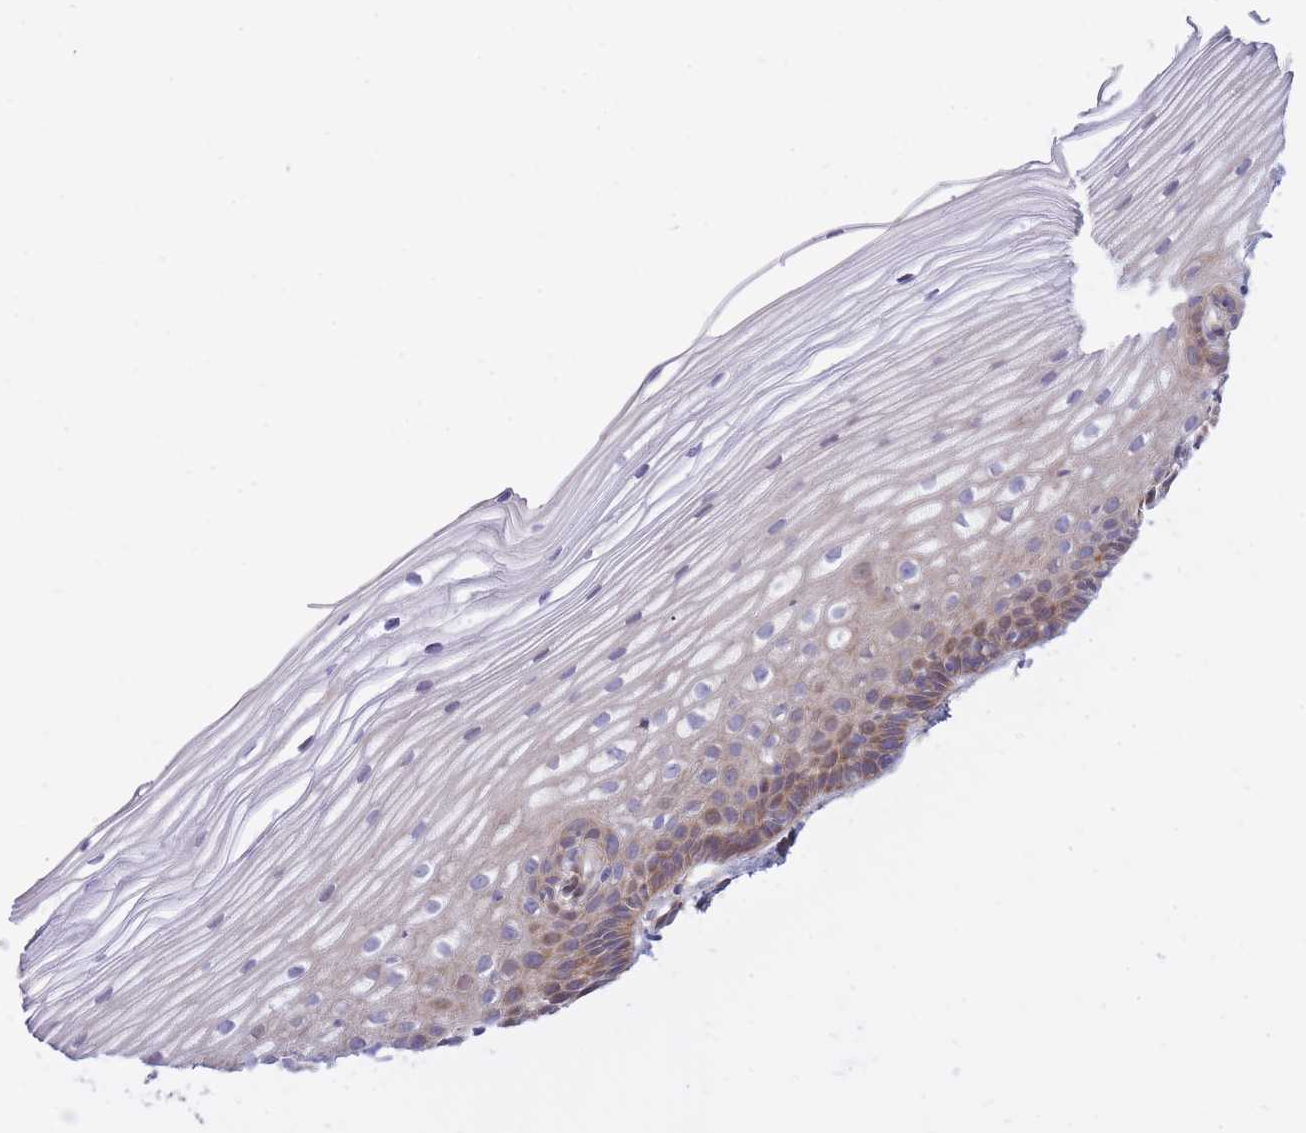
{"staining": {"intensity": "moderate", "quantity": "<25%", "location": "cytoplasmic/membranous"}, "tissue": "cervix", "cell_type": "Glandular cells", "image_type": "normal", "snomed": [{"axis": "morphology", "description": "Normal tissue, NOS"}, {"axis": "topography", "description": "Cervix"}], "caption": "A micrograph of cervix stained for a protein exhibits moderate cytoplasmic/membranous brown staining in glandular cells.", "gene": "CHAC1", "patient": {"sex": "female", "age": 40}}